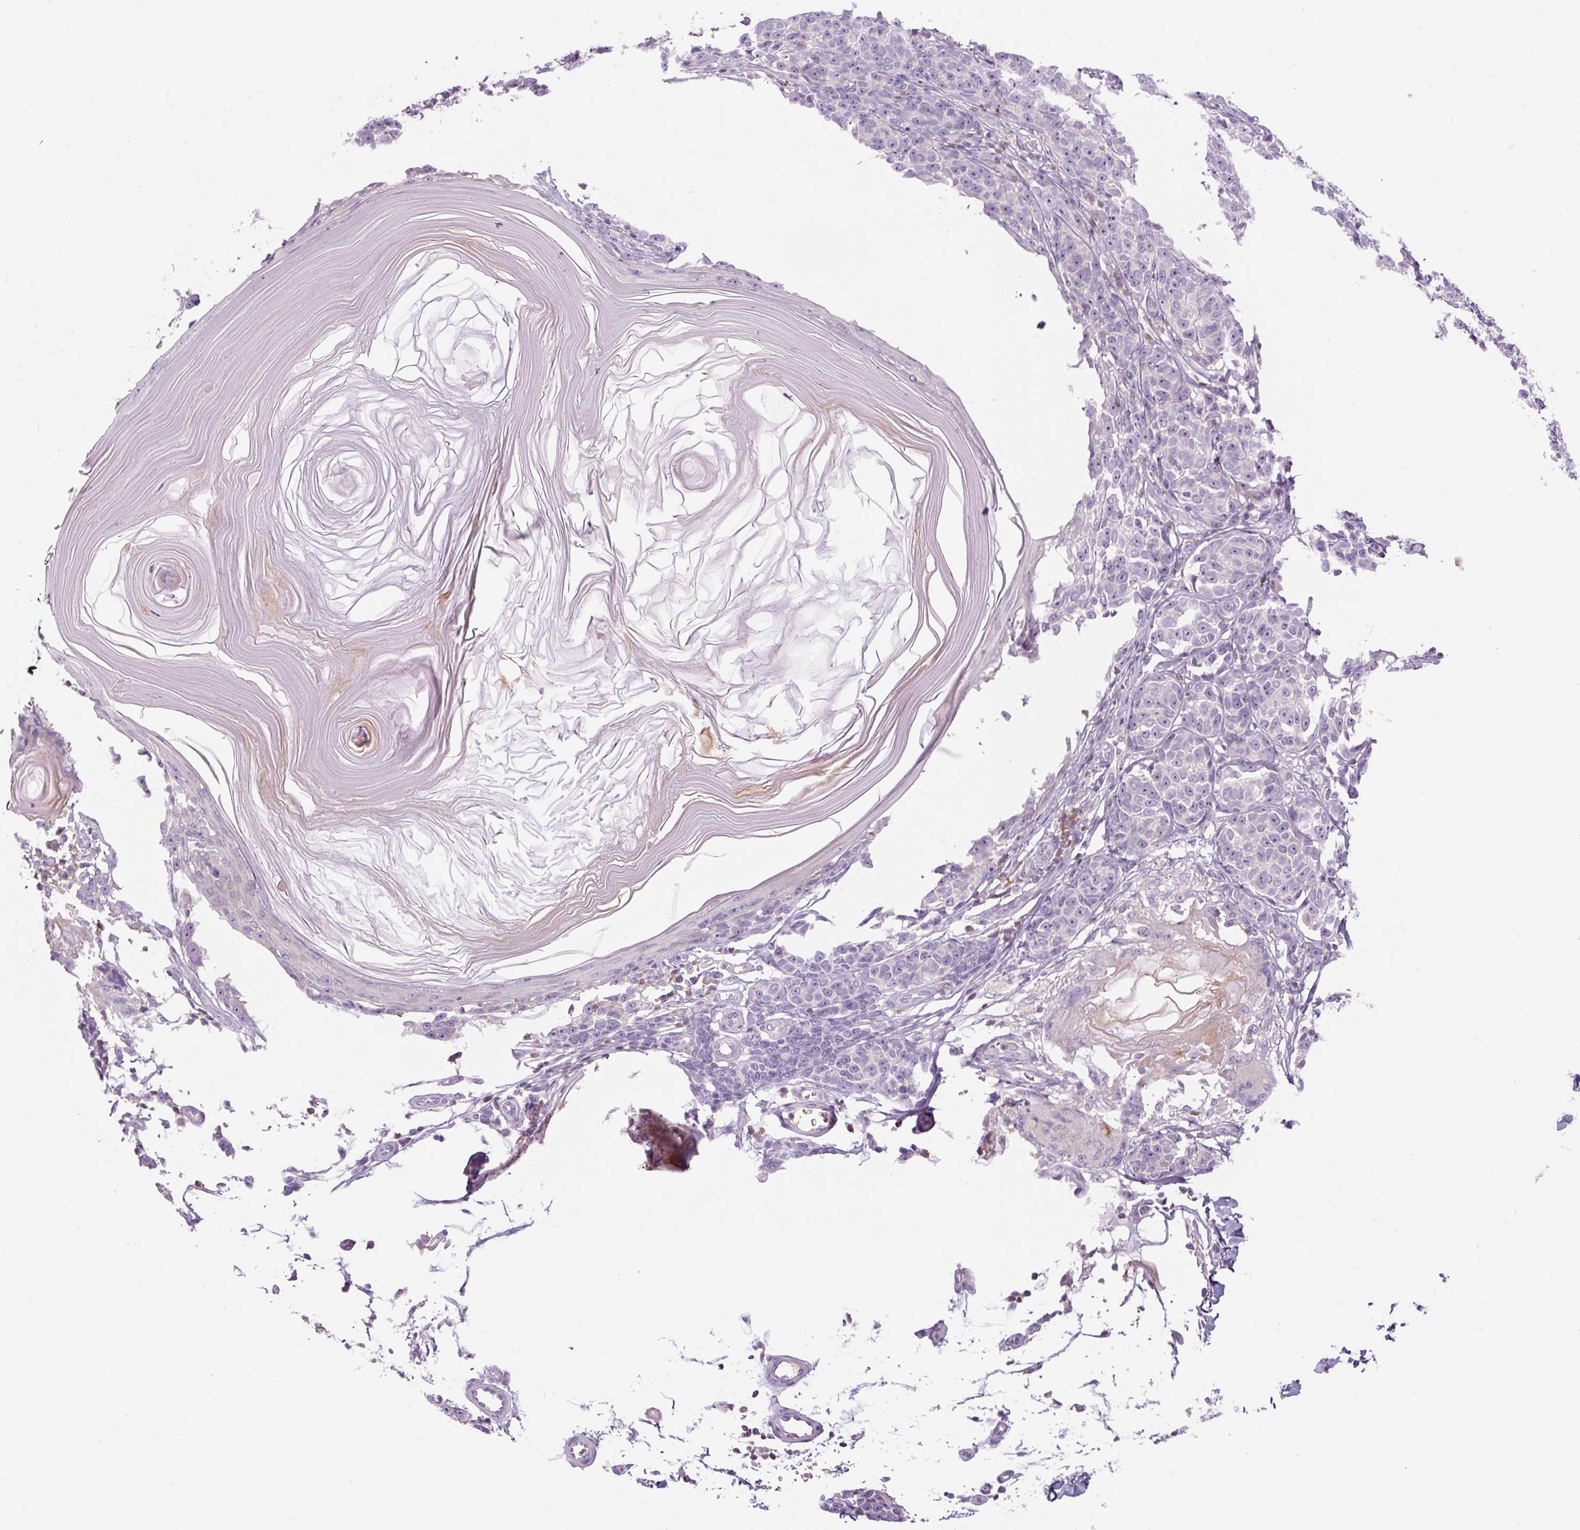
{"staining": {"intensity": "negative", "quantity": "none", "location": "none"}, "tissue": "melanoma", "cell_type": "Tumor cells", "image_type": "cancer", "snomed": [{"axis": "morphology", "description": "Malignant melanoma, NOS"}, {"axis": "topography", "description": "Skin"}], "caption": "DAB immunohistochemical staining of human malignant melanoma displays no significant expression in tumor cells.", "gene": "TIGD2", "patient": {"sex": "male", "age": 73}}